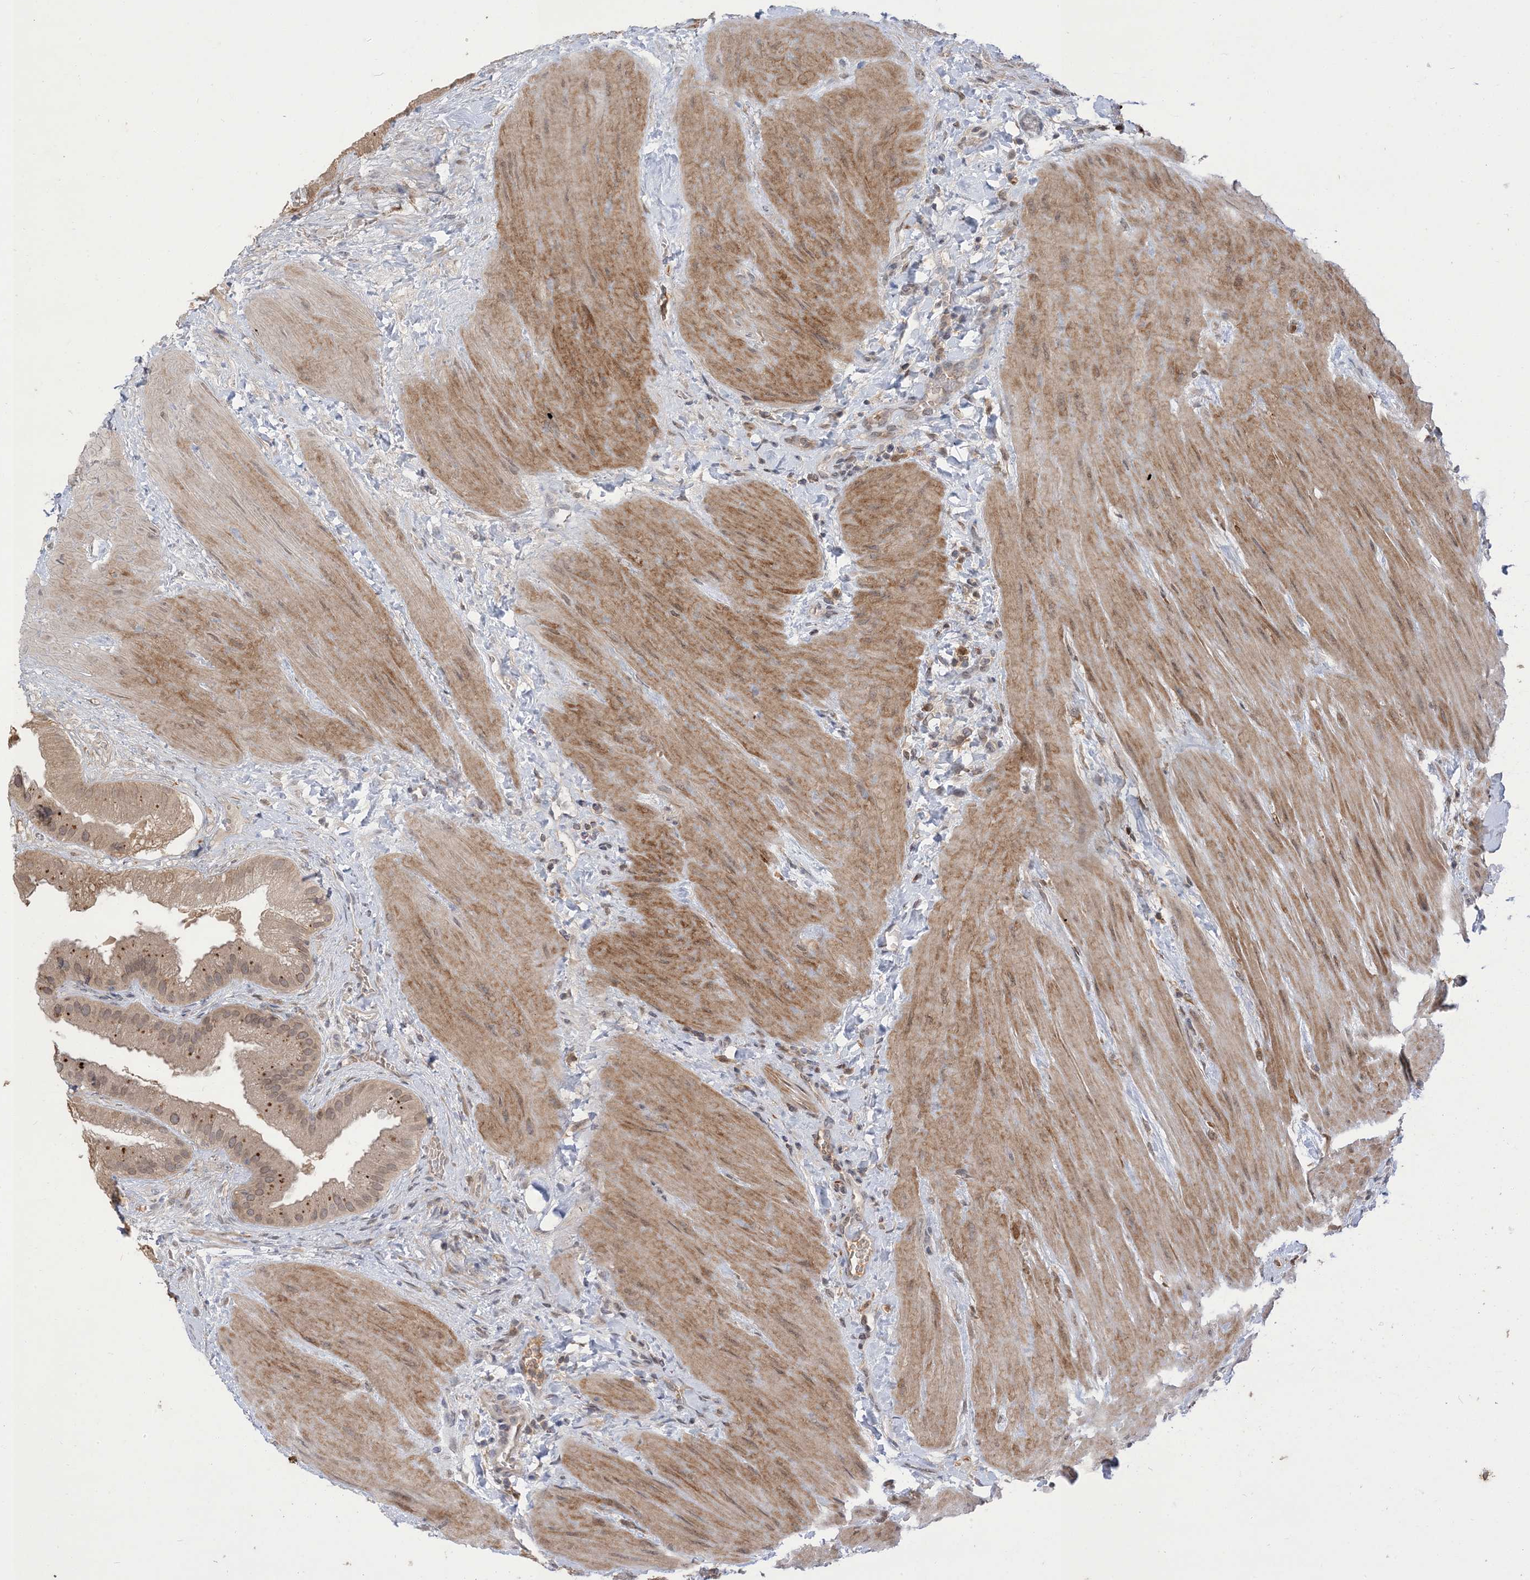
{"staining": {"intensity": "moderate", "quantity": ">75%", "location": "cytoplasmic/membranous,nuclear"}, "tissue": "gallbladder", "cell_type": "Glandular cells", "image_type": "normal", "snomed": [{"axis": "morphology", "description": "Normal tissue, NOS"}, {"axis": "topography", "description": "Gallbladder"}], "caption": "Gallbladder stained with DAB (3,3'-diaminobenzidine) IHC shows medium levels of moderate cytoplasmic/membranous,nuclear staining in about >75% of glandular cells.", "gene": "NAGK", "patient": {"sex": "male", "age": 55}}